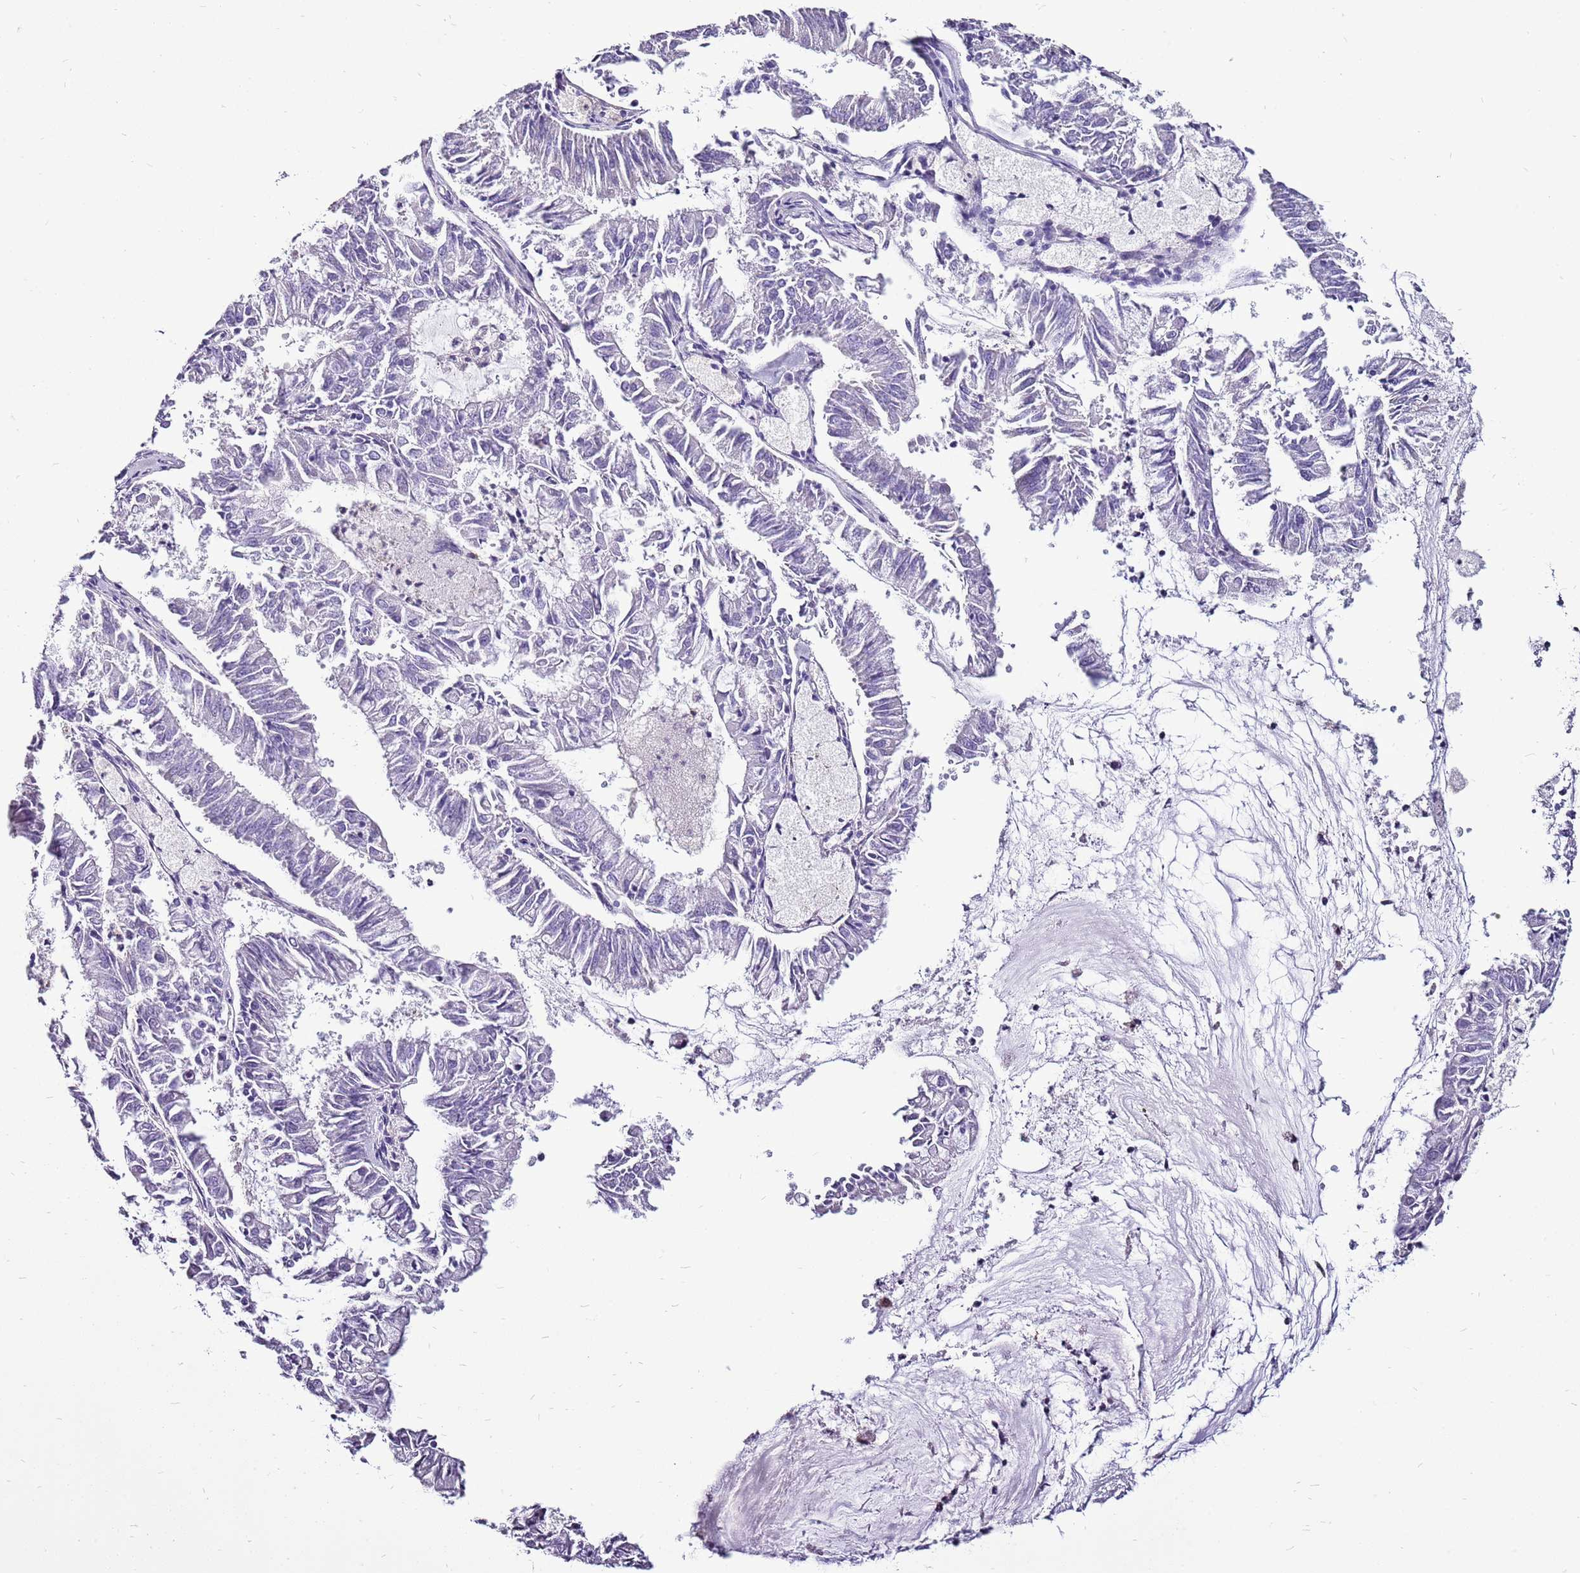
{"staining": {"intensity": "negative", "quantity": "none", "location": "none"}, "tissue": "endometrial cancer", "cell_type": "Tumor cells", "image_type": "cancer", "snomed": [{"axis": "morphology", "description": "Adenocarcinoma, NOS"}, {"axis": "topography", "description": "Endometrium"}], "caption": "This micrograph is of endometrial cancer stained with immunohistochemistry (IHC) to label a protein in brown with the nuclei are counter-stained blue. There is no positivity in tumor cells. (DAB IHC, high magnification).", "gene": "ACSS3", "patient": {"sex": "female", "age": 57}}